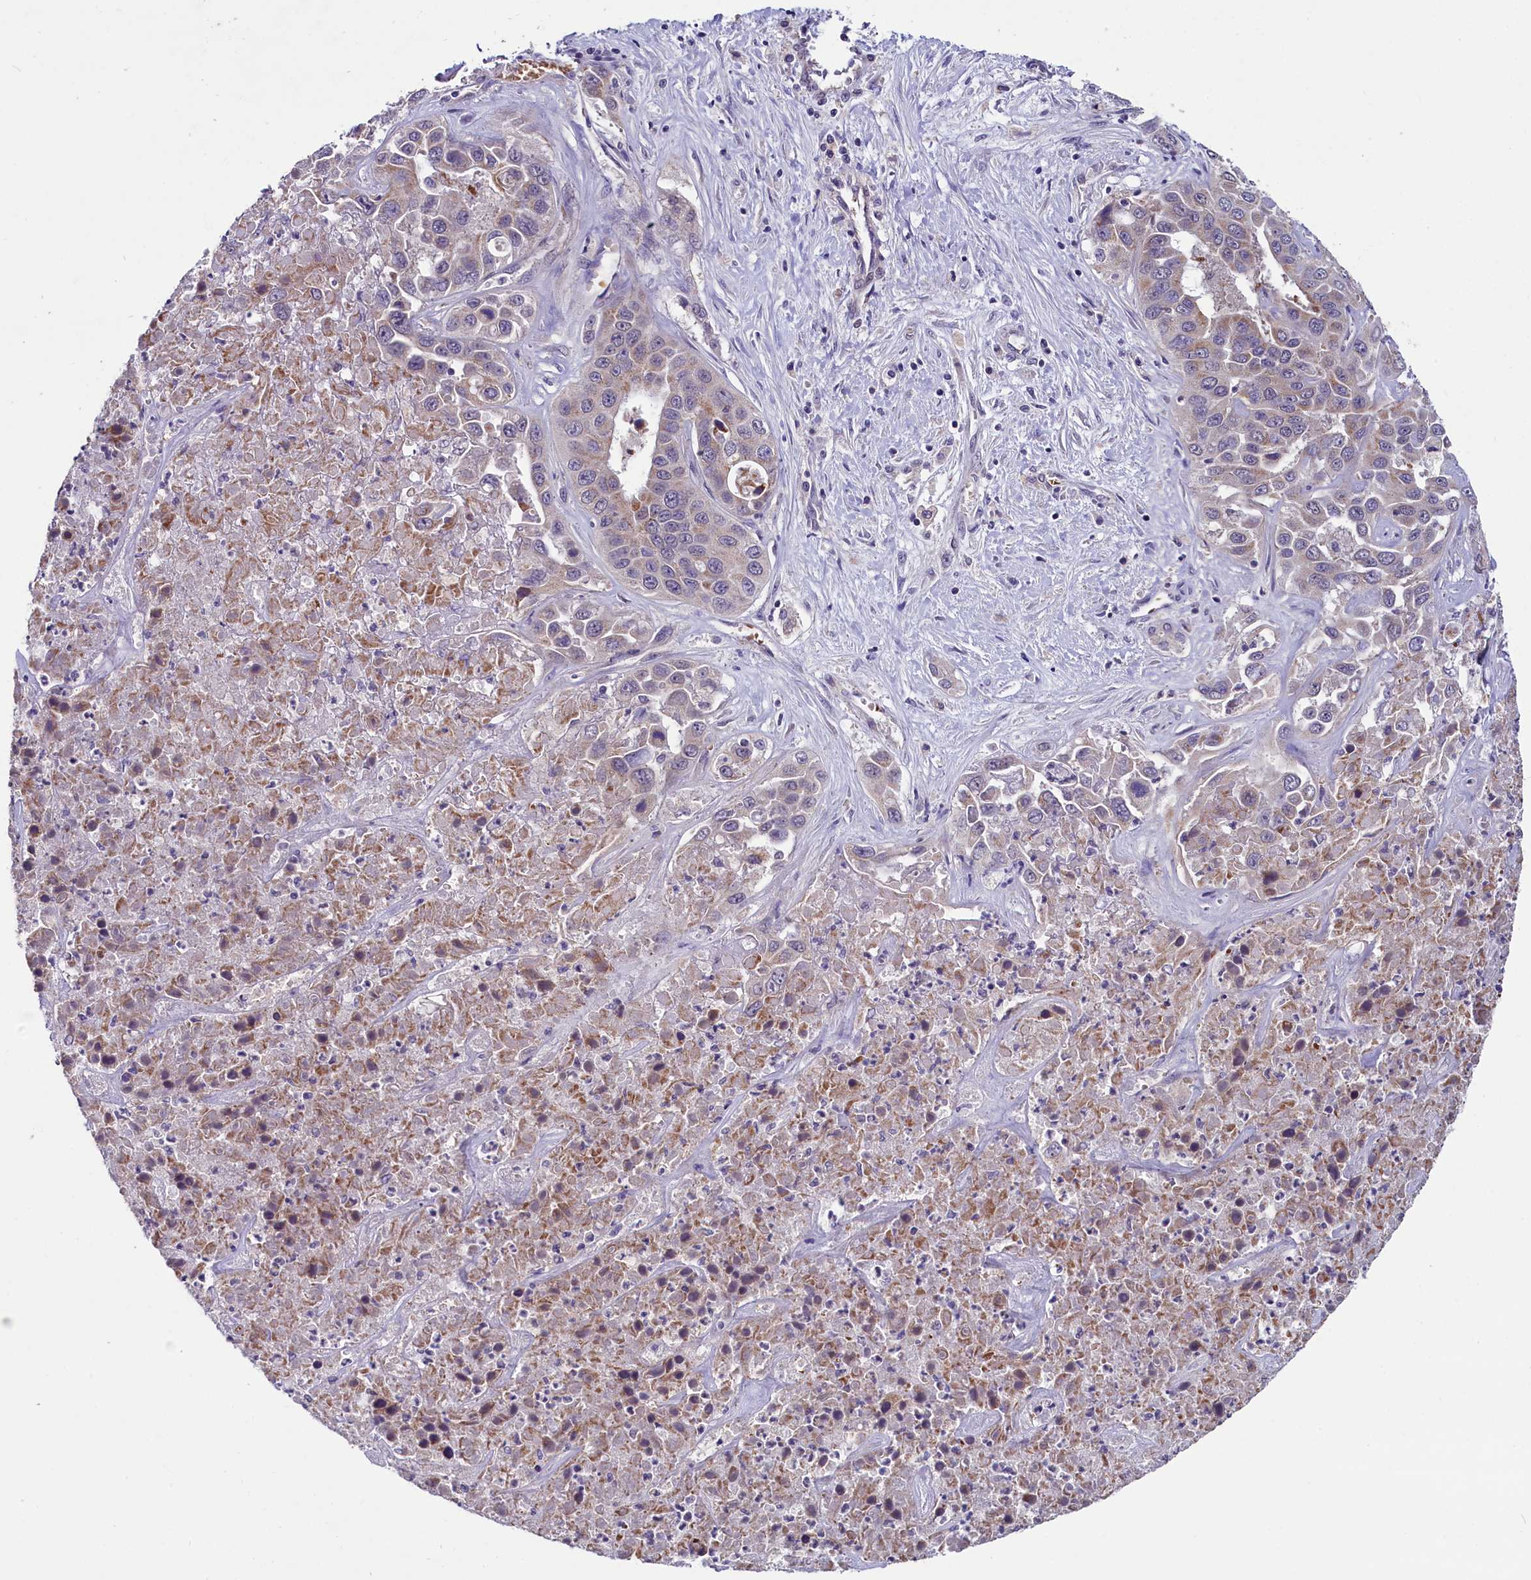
{"staining": {"intensity": "weak", "quantity": "25%-75%", "location": "cytoplasmic/membranous"}, "tissue": "liver cancer", "cell_type": "Tumor cells", "image_type": "cancer", "snomed": [{"axis": "morphology", "description": "Cholangiocarcinoma"}, {"axis": "topography", "description": "Liver"}], "caption": "Liver cholangiocarcinoma stained with a brown dye demonstrates weak cytoplasmic/membranous positive positivity in approximately 25%-75% of tumor cells.", "gene": "SLC39A6", "patient": {"sex": "female", "age": 52}}